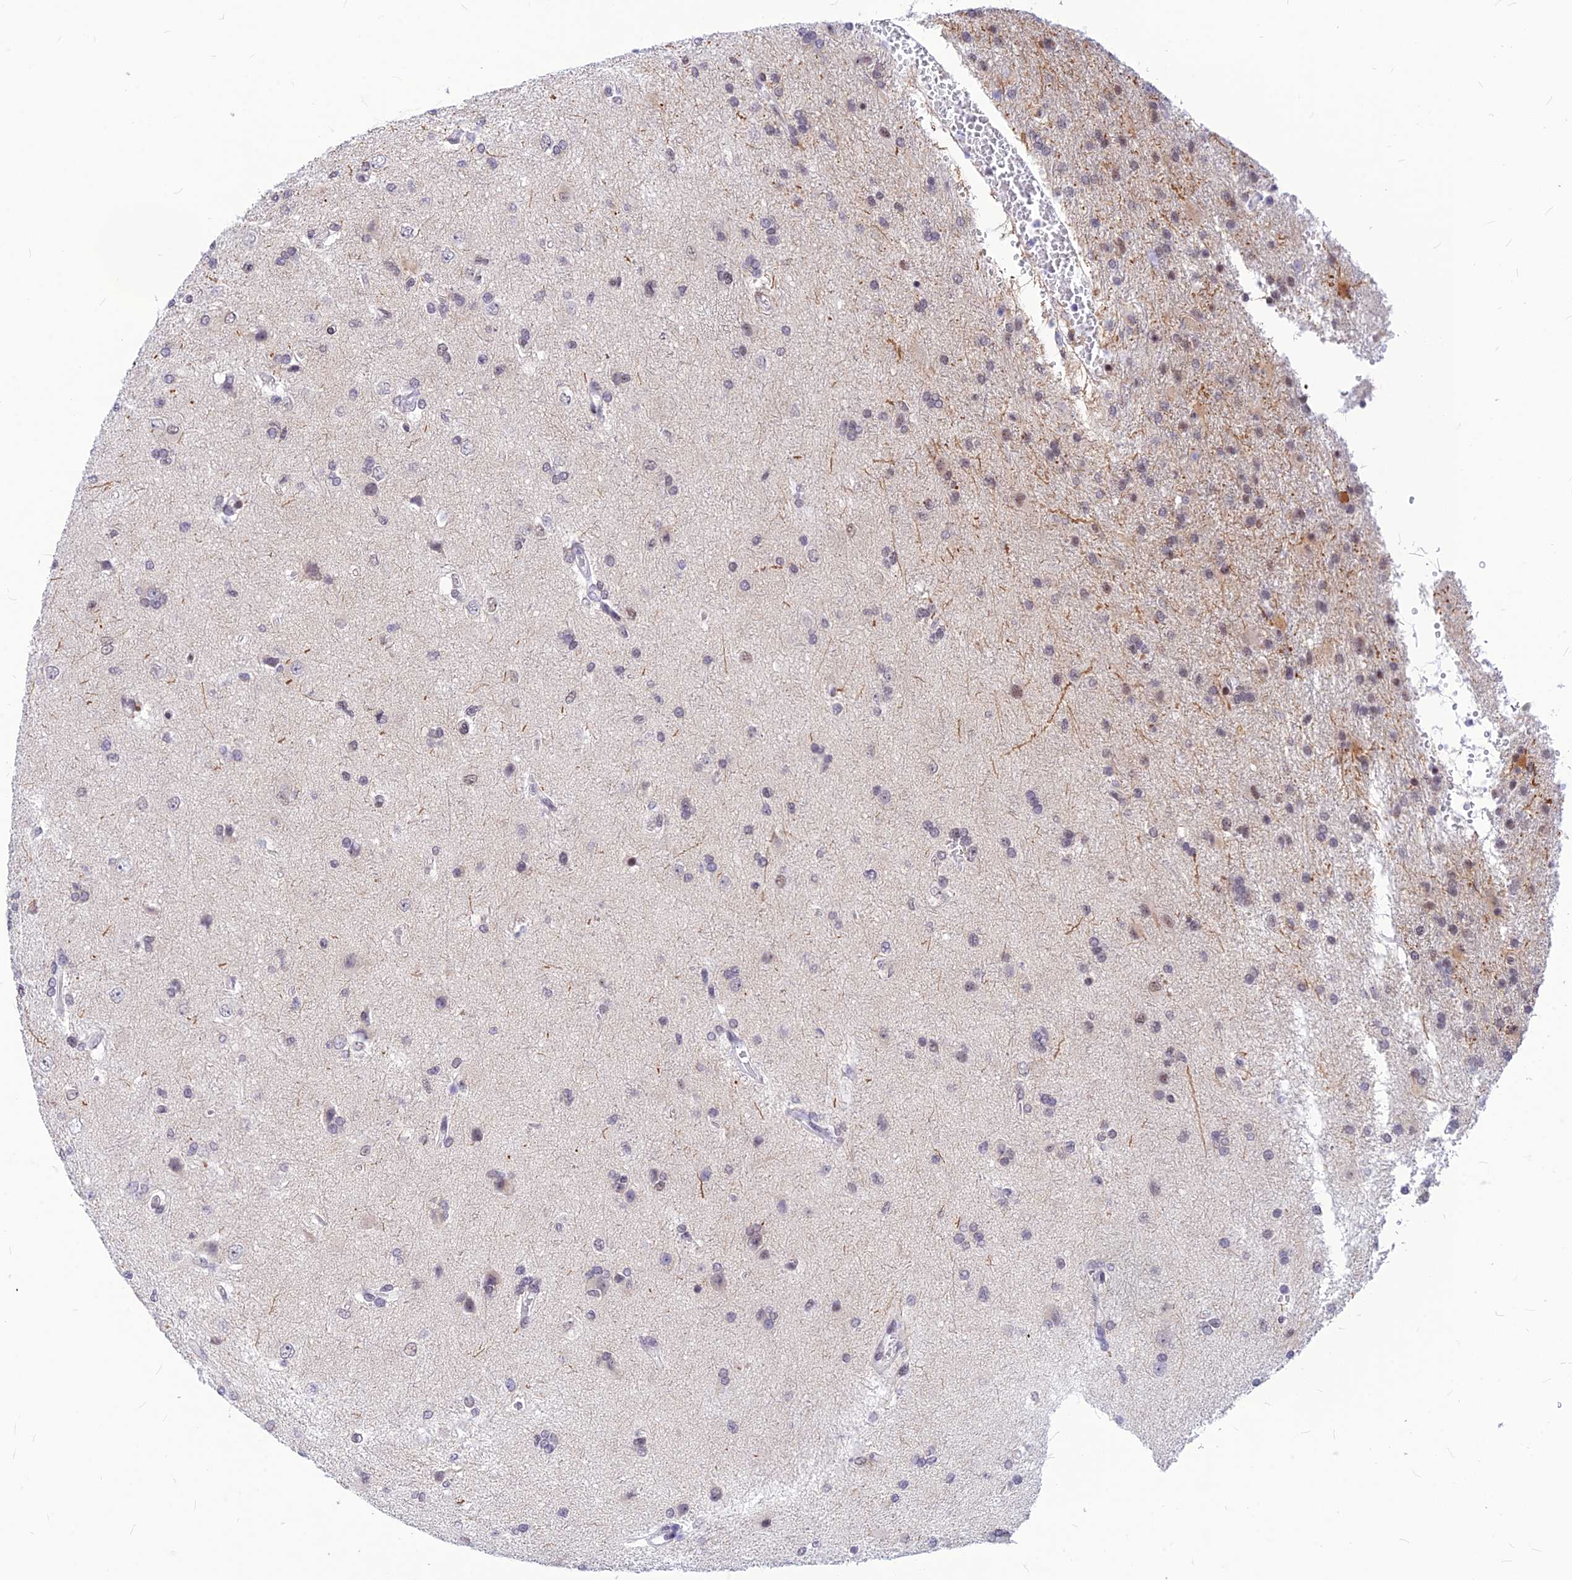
{"staining": {"intensity": "negative", "quantity": "none", "location": "none"}, "tissue": "glioma", "cell_type": "Tumor cells", "image_type": "cancer", "snomed": [{"axis": "morphology", "description": "Glioma, malignant, High grade"}, {"axis": "topography", "description": "Brain"}], "caption": "The micrograph shows no significant staining in tumor cells of glioma.", "gene": "KCTD13", "patient": {"sex": "male", "age": 56}}